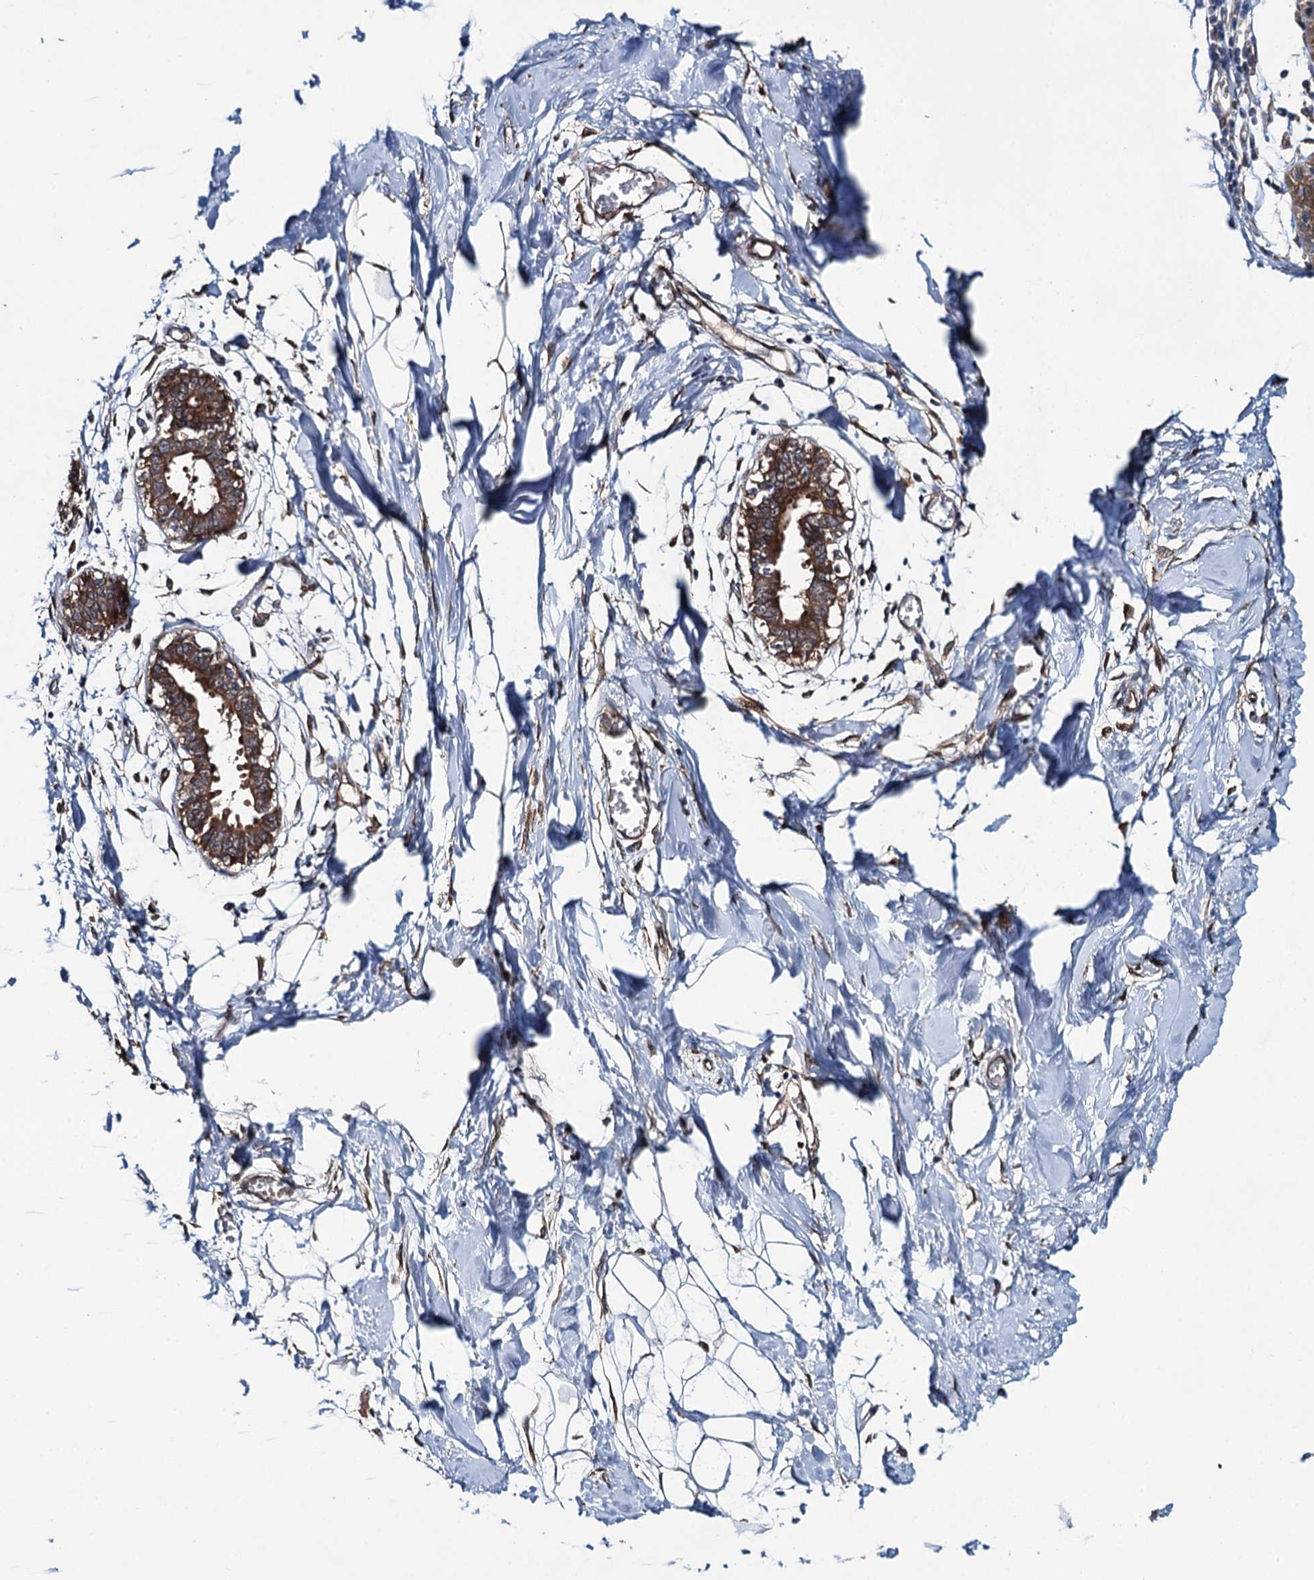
{"staining": {"intensity": "negative", "quantity": "none", "location": "none"}, "tissue": "breast", "cell_type": "Adipocytes", "image_type": "normal", "snomed": [{"axis": "morphology", "description": "Normal tissue, NOS"}, {"axis": "topography", "description": "Breast"}], "caption": "This is an IHC histopathology image of benign human breast. There is no staining in adipocytes.", "gene": "EVX2", "patient": {"sex": "female", "age": 27}}